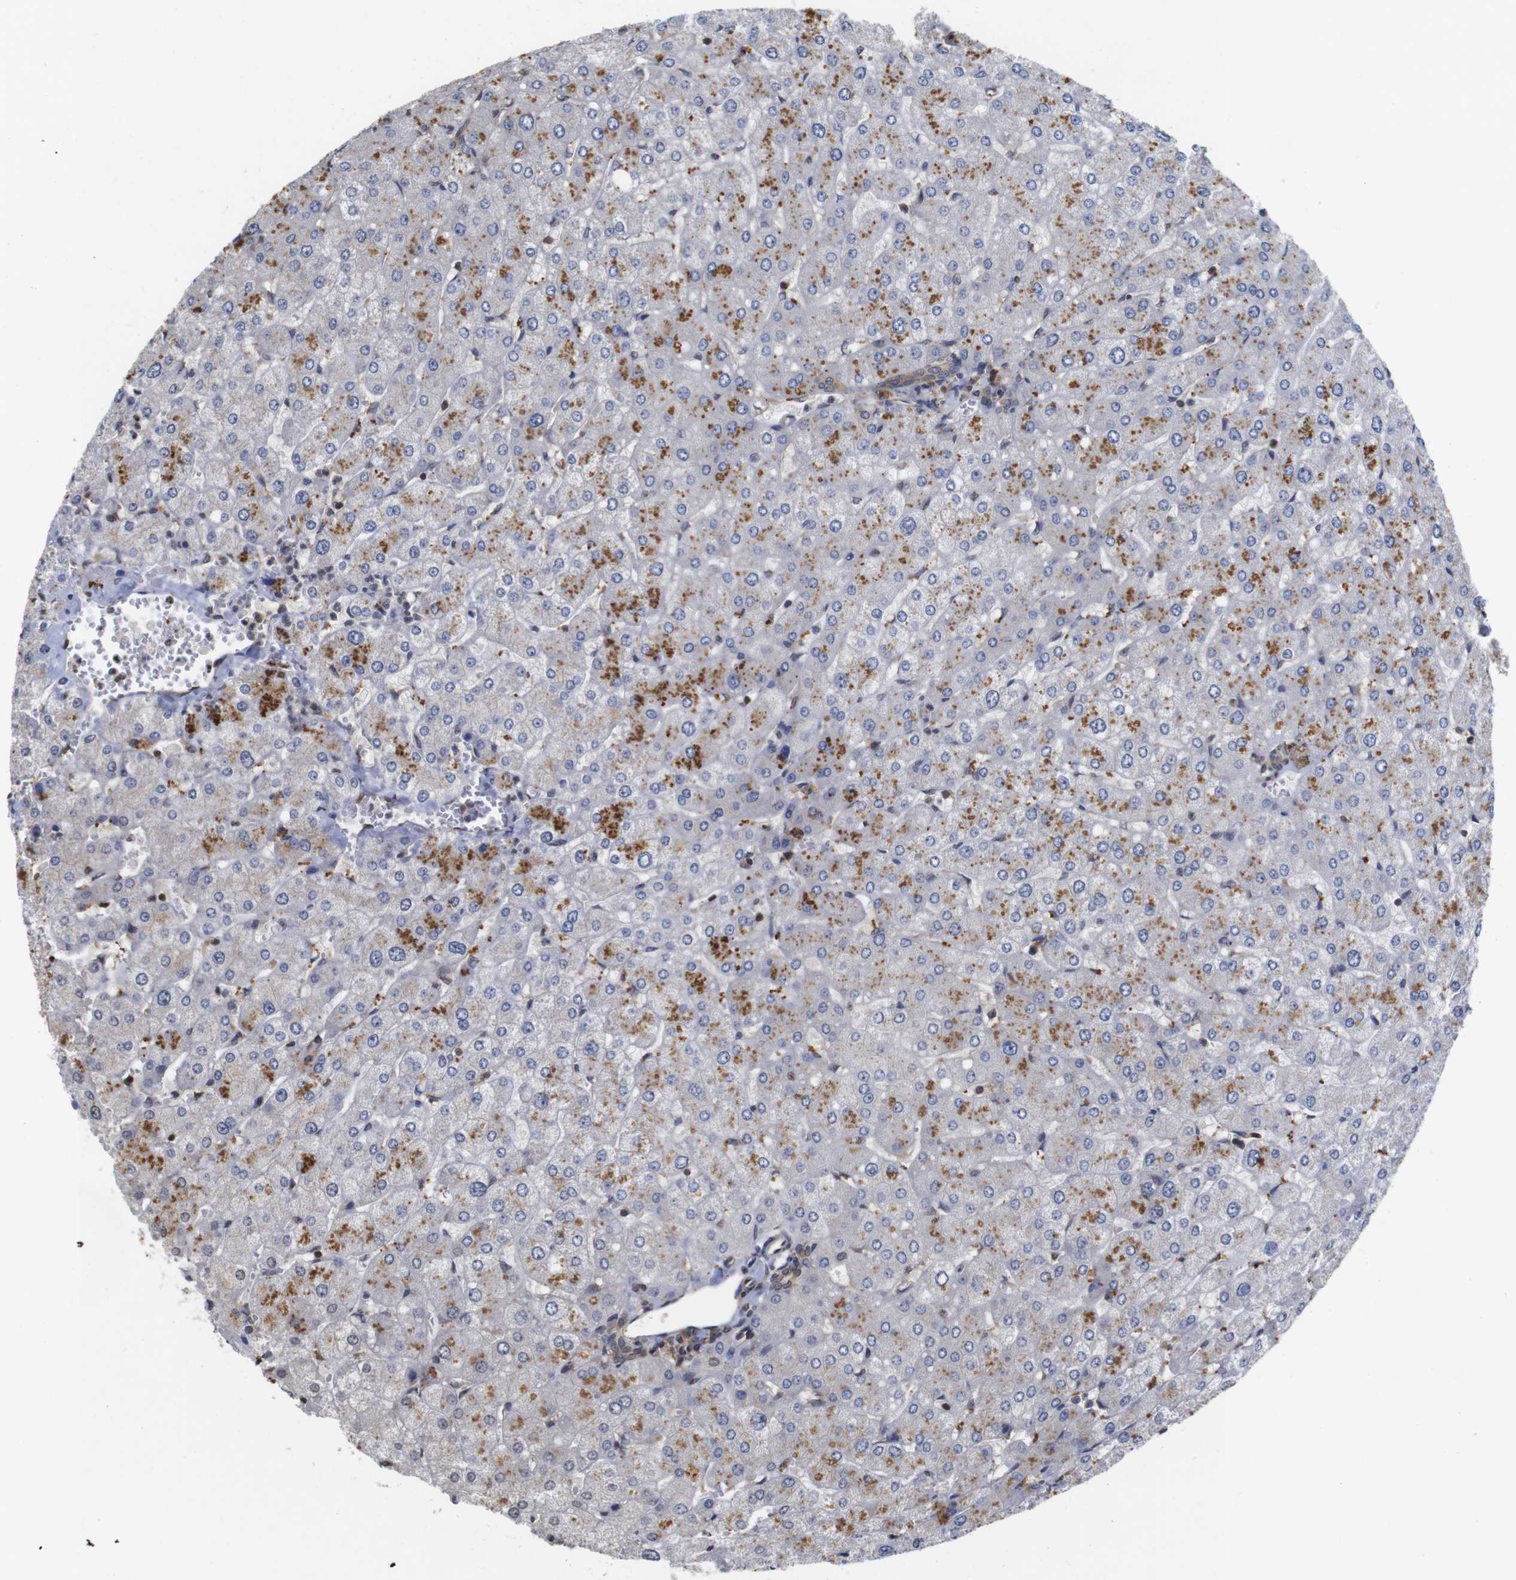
{"staining": {"intensity": "moderate", "quantity": ">75%", "location": "cytoplasmic/membranous"}, "tissue": "liver", "cell_type": "Cholangiocytes", "image_type": "normal", "snomed": [{"axis": "morphology", "description": "Normal tissue, NOS"}, {"axis": "topography", "description": "Liver"}], "caption": "Immunohistochemistry staining of unremarkable liver, which reveals medium levels of moderate cytoplasmic/membranous positivity in approximately >75% of cholangiocytes indicating moderate cytoplasmic/membranous protein positivity. The staining was performed using DAB (brown) for protein detection and nuclei were counterstained in hematoxylin (blue).", "gene": "SUMO3", "patient": {"sex": "male", "age": 55}}